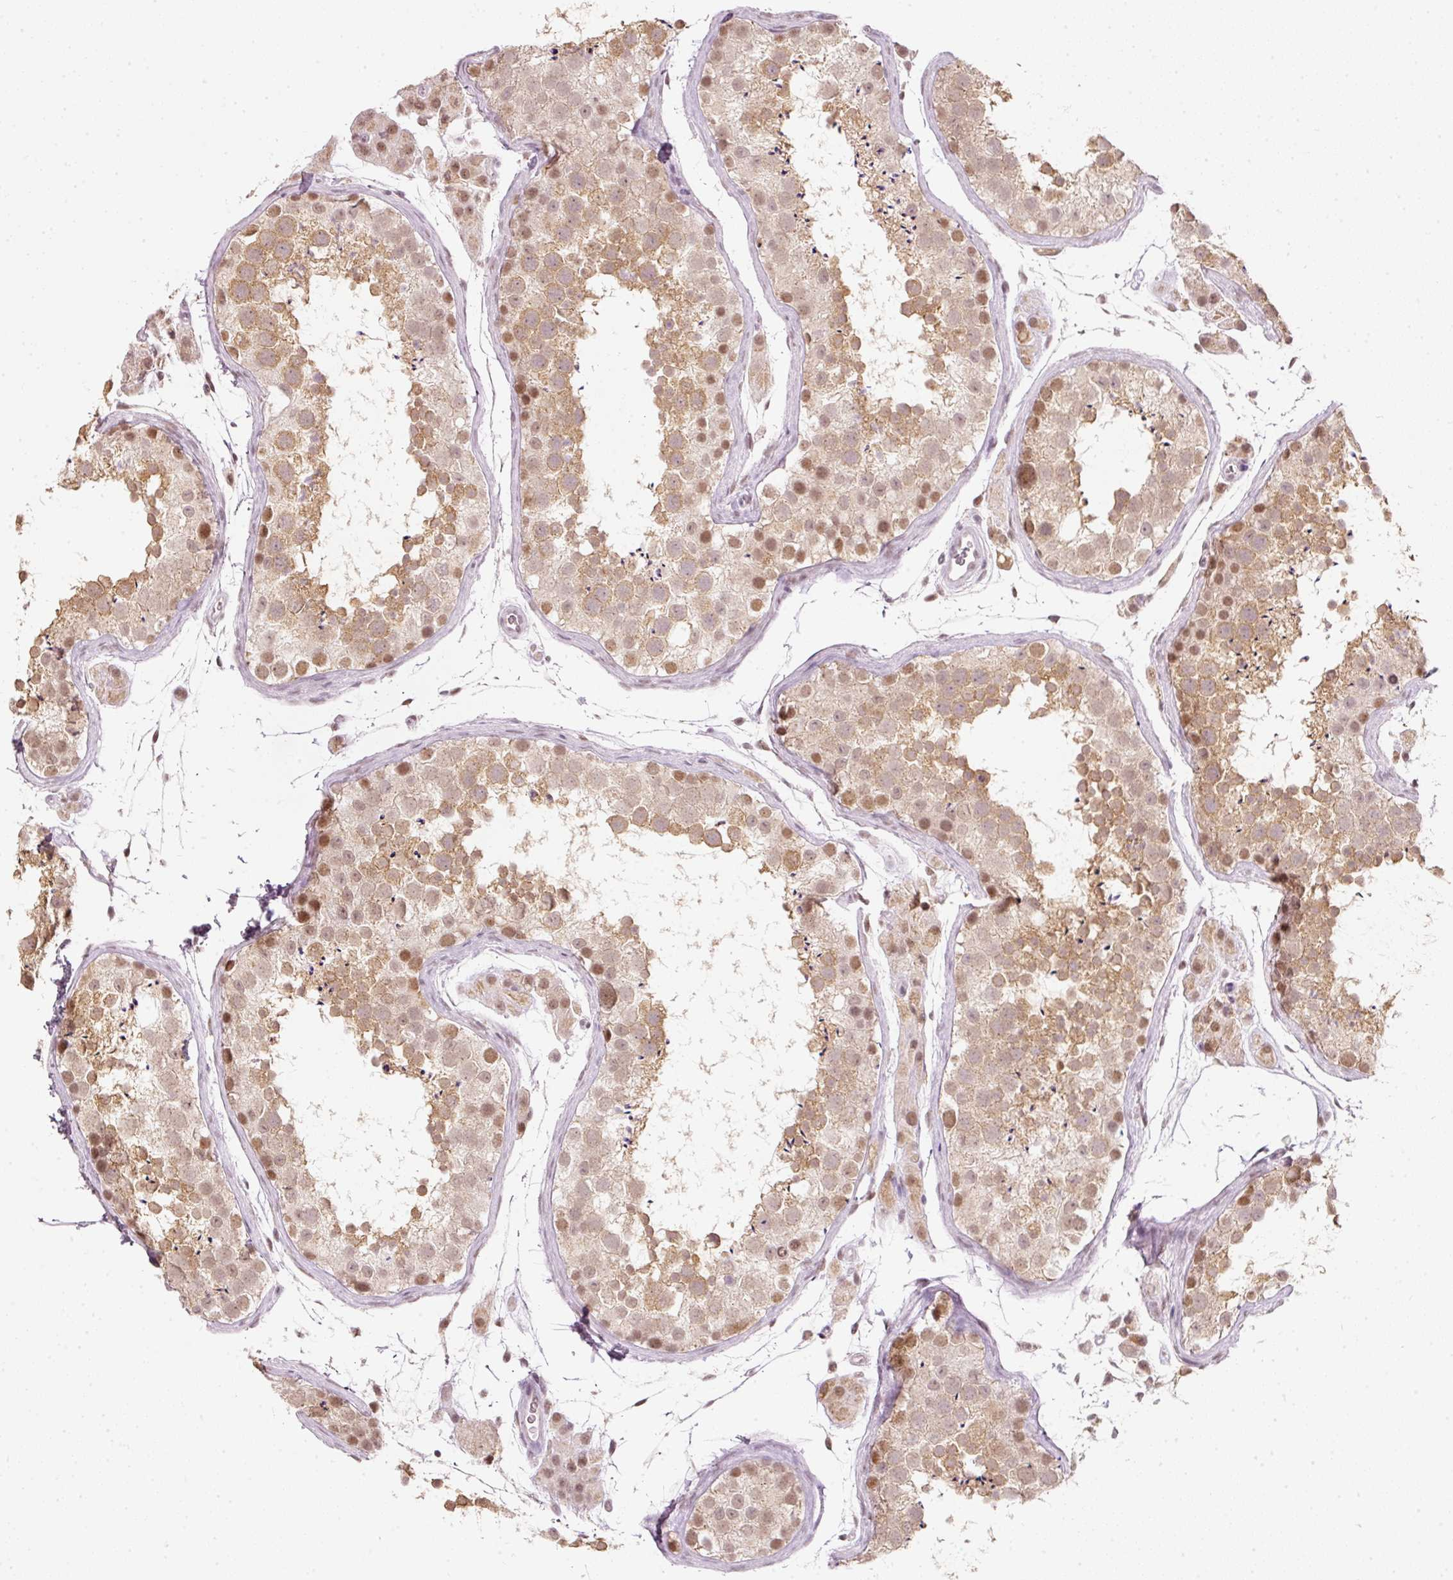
{"staining": {"intensity": "moderate", "quantity": ">75%", "location": "cytoplasmic/membranous,nuclear"}, "tissue": "testis", "cell_type": "Cells in seminiferous ducts", "image_type": "normal", "snomed": [{"axis": "morphology", "description": "Normal tissue, NOS"}, {"axis": "topography", "description": "Testis"}], "caption": "This is a micrograph of immunohistochemistry (IHC) staining of normal testis, which shows moderate staining in the cytoplasmic/membranous,nuclear of cells in seminiferous ducts.", "gene": "FSTL3", "patient": {"sex": "male", "age": 41}}